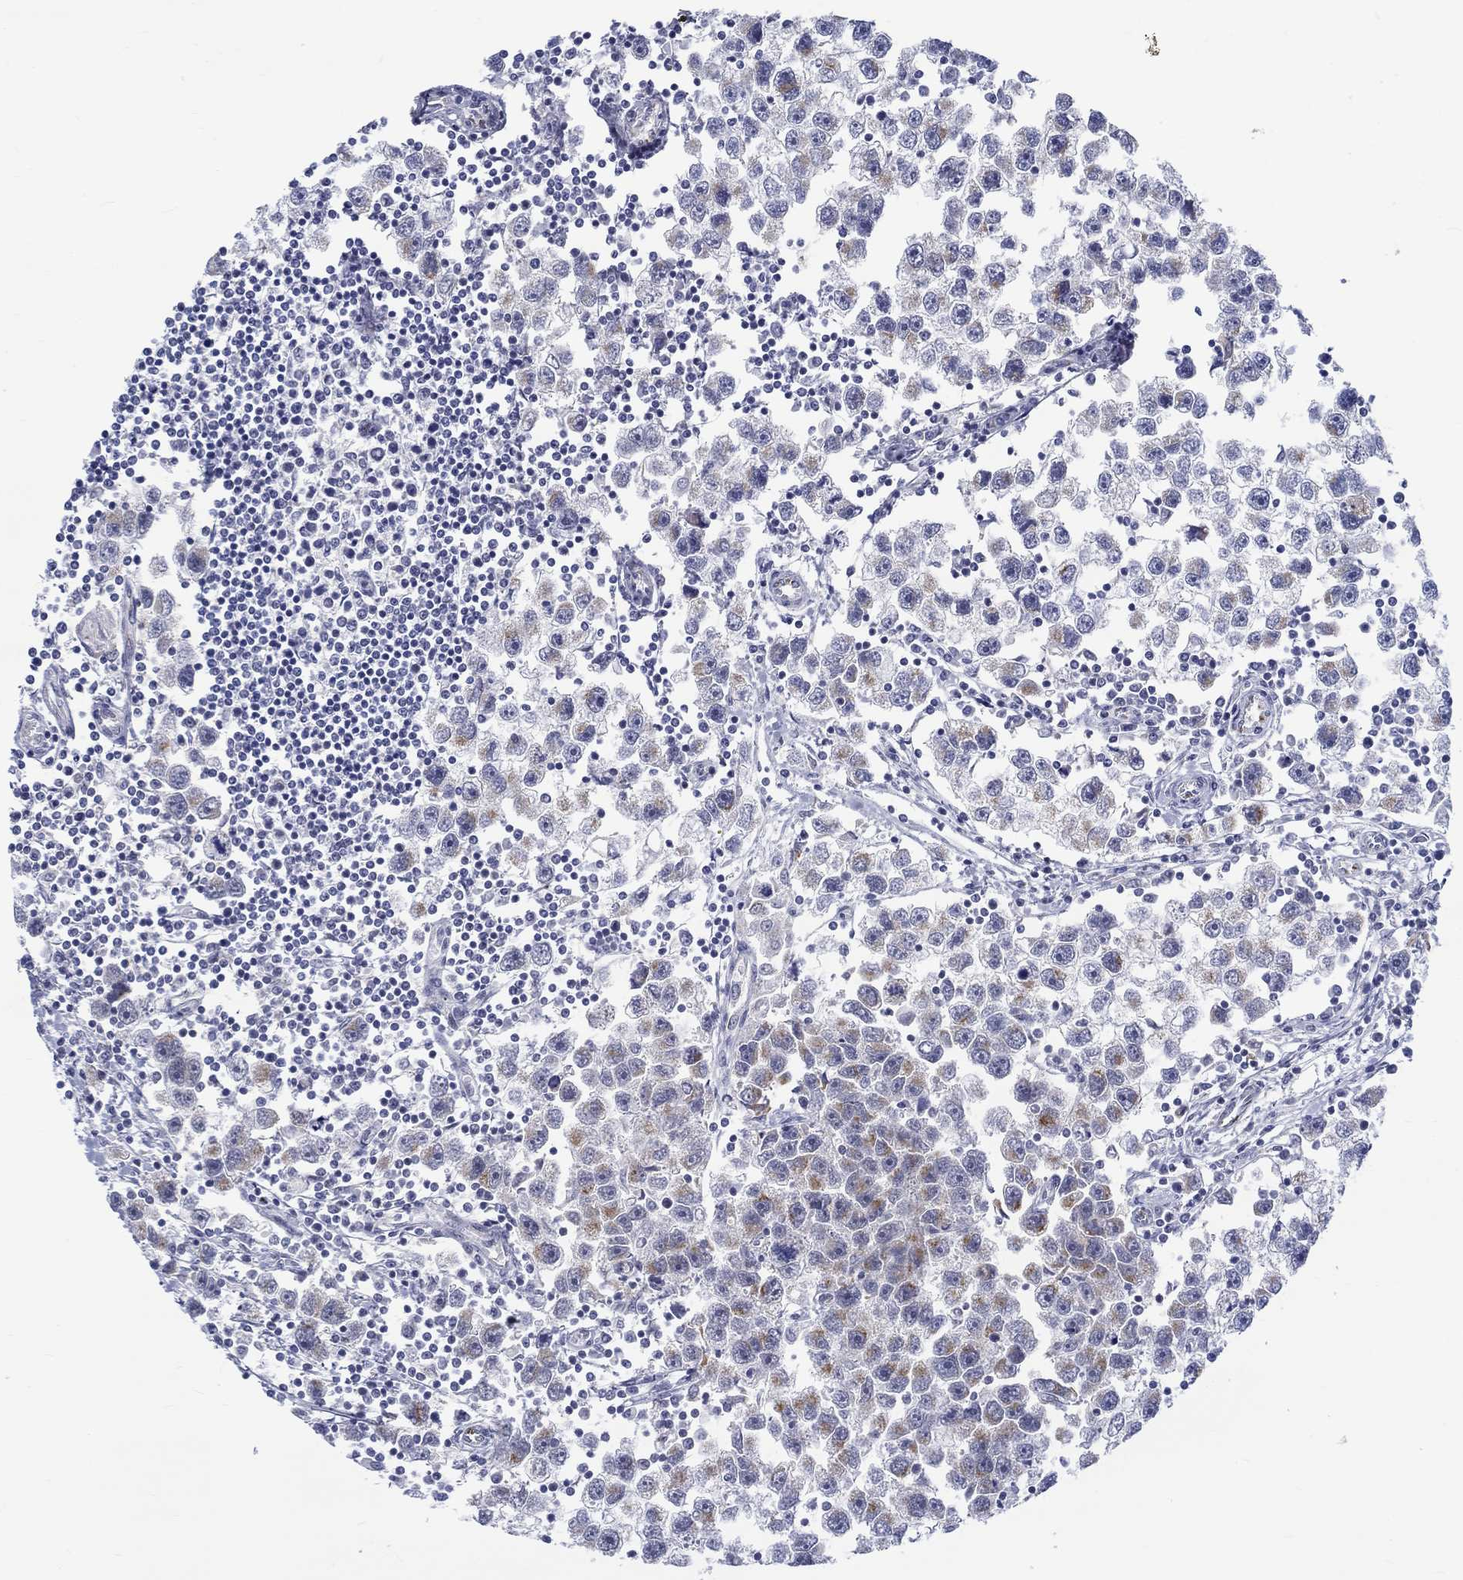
{"staining": {"intensity": "moderate", "quantity": "25%-75%", "location": "cytoplasmic/membranous"}, "tissue": "testis cancer", "cell_type": "Tumor cells", "image_type": "cancer", "snomed": [{"axis": "morphology", "description": "Seminoma, NOS"}, {"axis": "topography", "description": "Testis"}], "caption": "An image of testis cancer (seminoma) stained for a protein shows moderate cytoplasmic/membranous brown staining in tumor cells.", "gene": "ST6GALNAC1", "patient": {"sex": "male", "age": 30}}